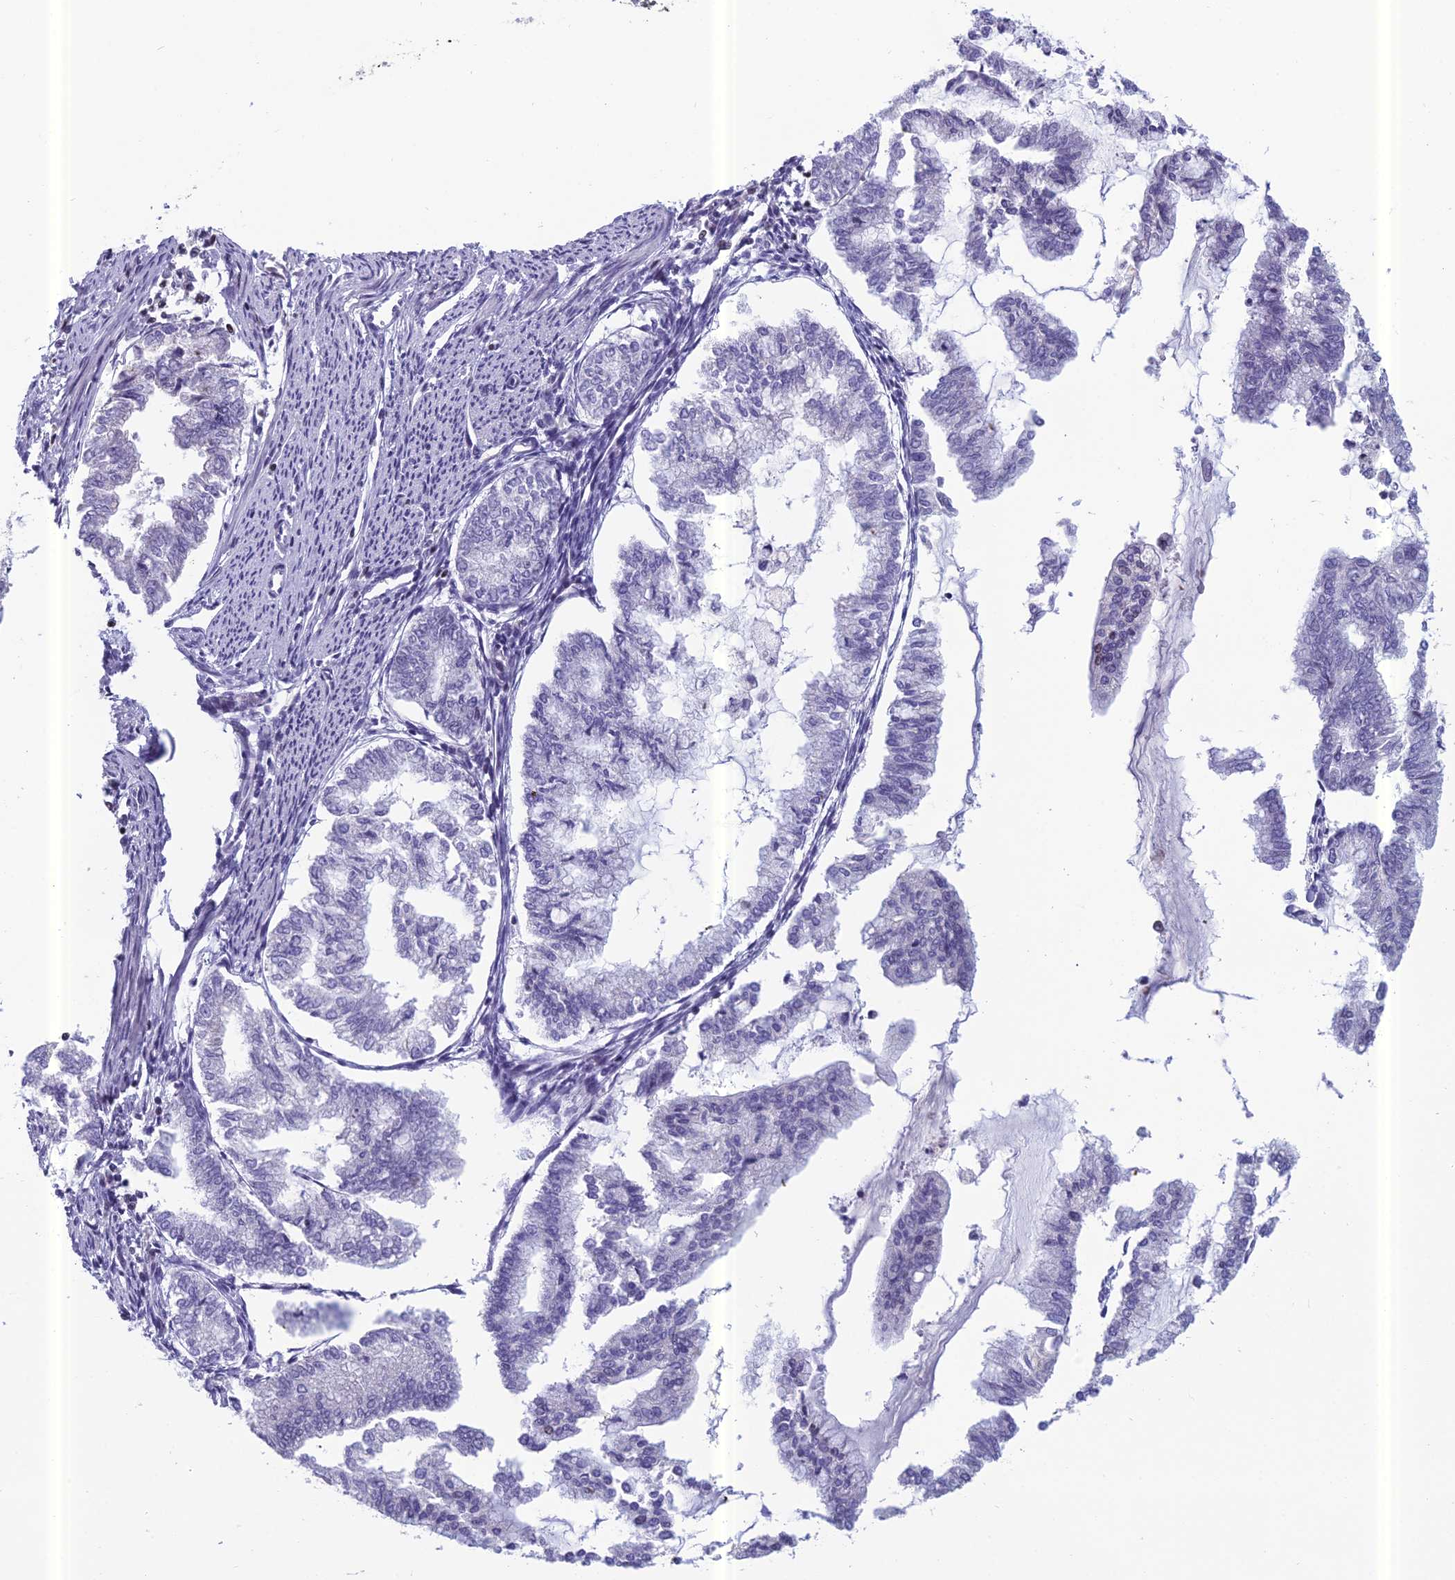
{"staining": {"intensity": "negative", "quantity": "none", "location": "none"}, "tissue": "endometrial cancer", "cell_type": "Tumor cells", "image_type": "cancer", "snomed": [{"axis": "morphology", "description": "Adenocarcinoma, NOS"}, {"axis": "topography", "description": "Endometrium"}], "caption": "Tumor cells show no significant expression in adenocarcinoma (endometrial).", "gene": "RGS17", "patient": {"sex": "female", "age": 79}}